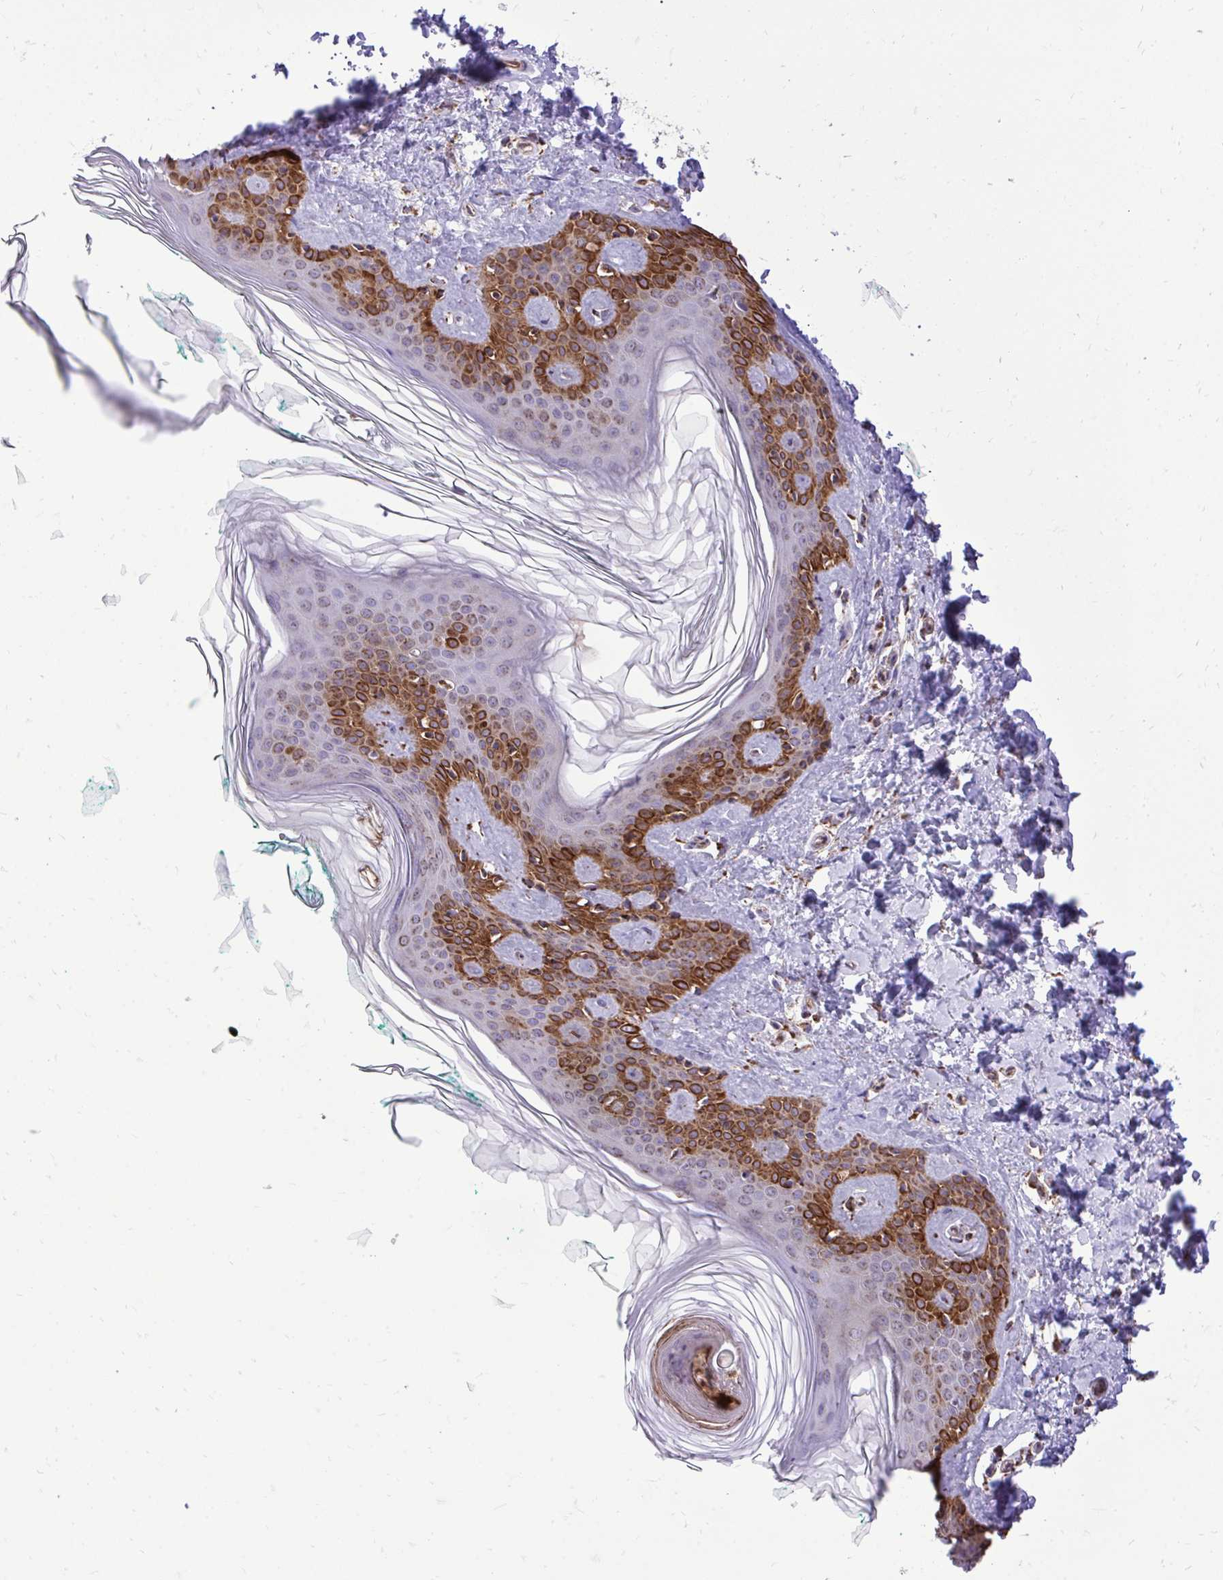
{"staining": {"intensity": "strong", "quantity": "<25%", "location": "cytoplasmic/membranous,nuclear"}, "tissue": "skin", "cell_type": "Fibroblasts", "image_type": "normal", "snomed": [{"axis": "morphology", "description": "Normal tissue, NOS"}, {"axis": "topography", "description": "Skin"}, {"axis": "topography", "description": "Peripheral nerve tissue"}], "caption": "Skin stained with a brown dye demonstrates strong cytoplasmic/membranous,nuclear positive expression in approximately <25% of fibroblasts.", "gene": "UBE2C", "patient": {"sex": "female", "age": 45}}